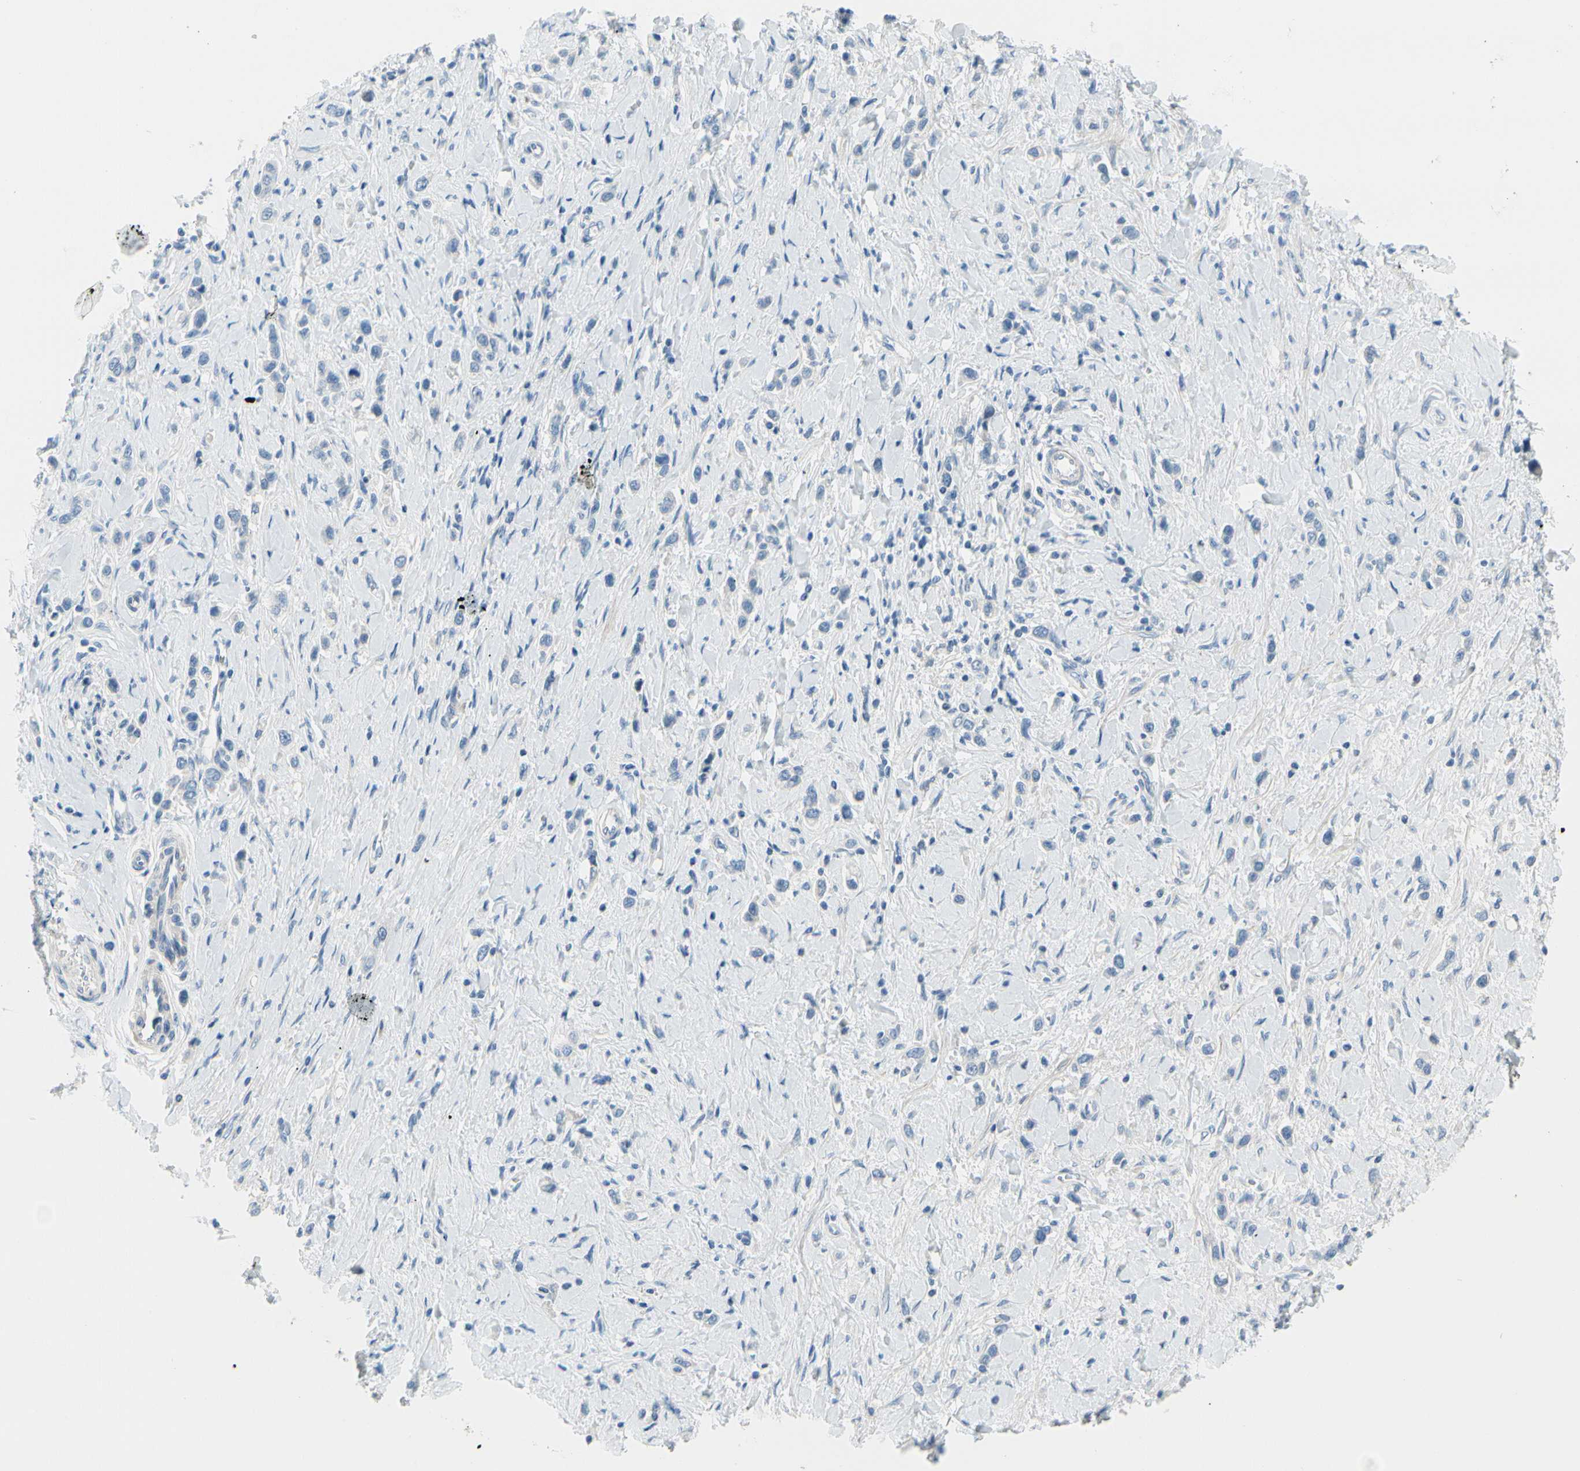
{"staining": {"intensity": "negative", "quantity": "none", "location": "none"}, "tissue": "stomach cancer", "cell_type": "Tumor cells", "image_type": "cancer", "snomed": [{"axis": "morphology", "description": "Normal tissue, NOS"}, {"axis": "morphology", "description": "Adenocarcinoma, NOS"}, {"axis": "topography", "description": "Stomach, upper"}, {"axis": "topography", "description": "Stomach"}], "caption": "There is no significant staining in tumor cells of stomach adenocarcinoma. (DAB (3,3'-diaminobenzidine) immunohistochemistry (IHC), high magnification).", "gene": "FCER2", "patient": {"sex": "female", "age": 65}}